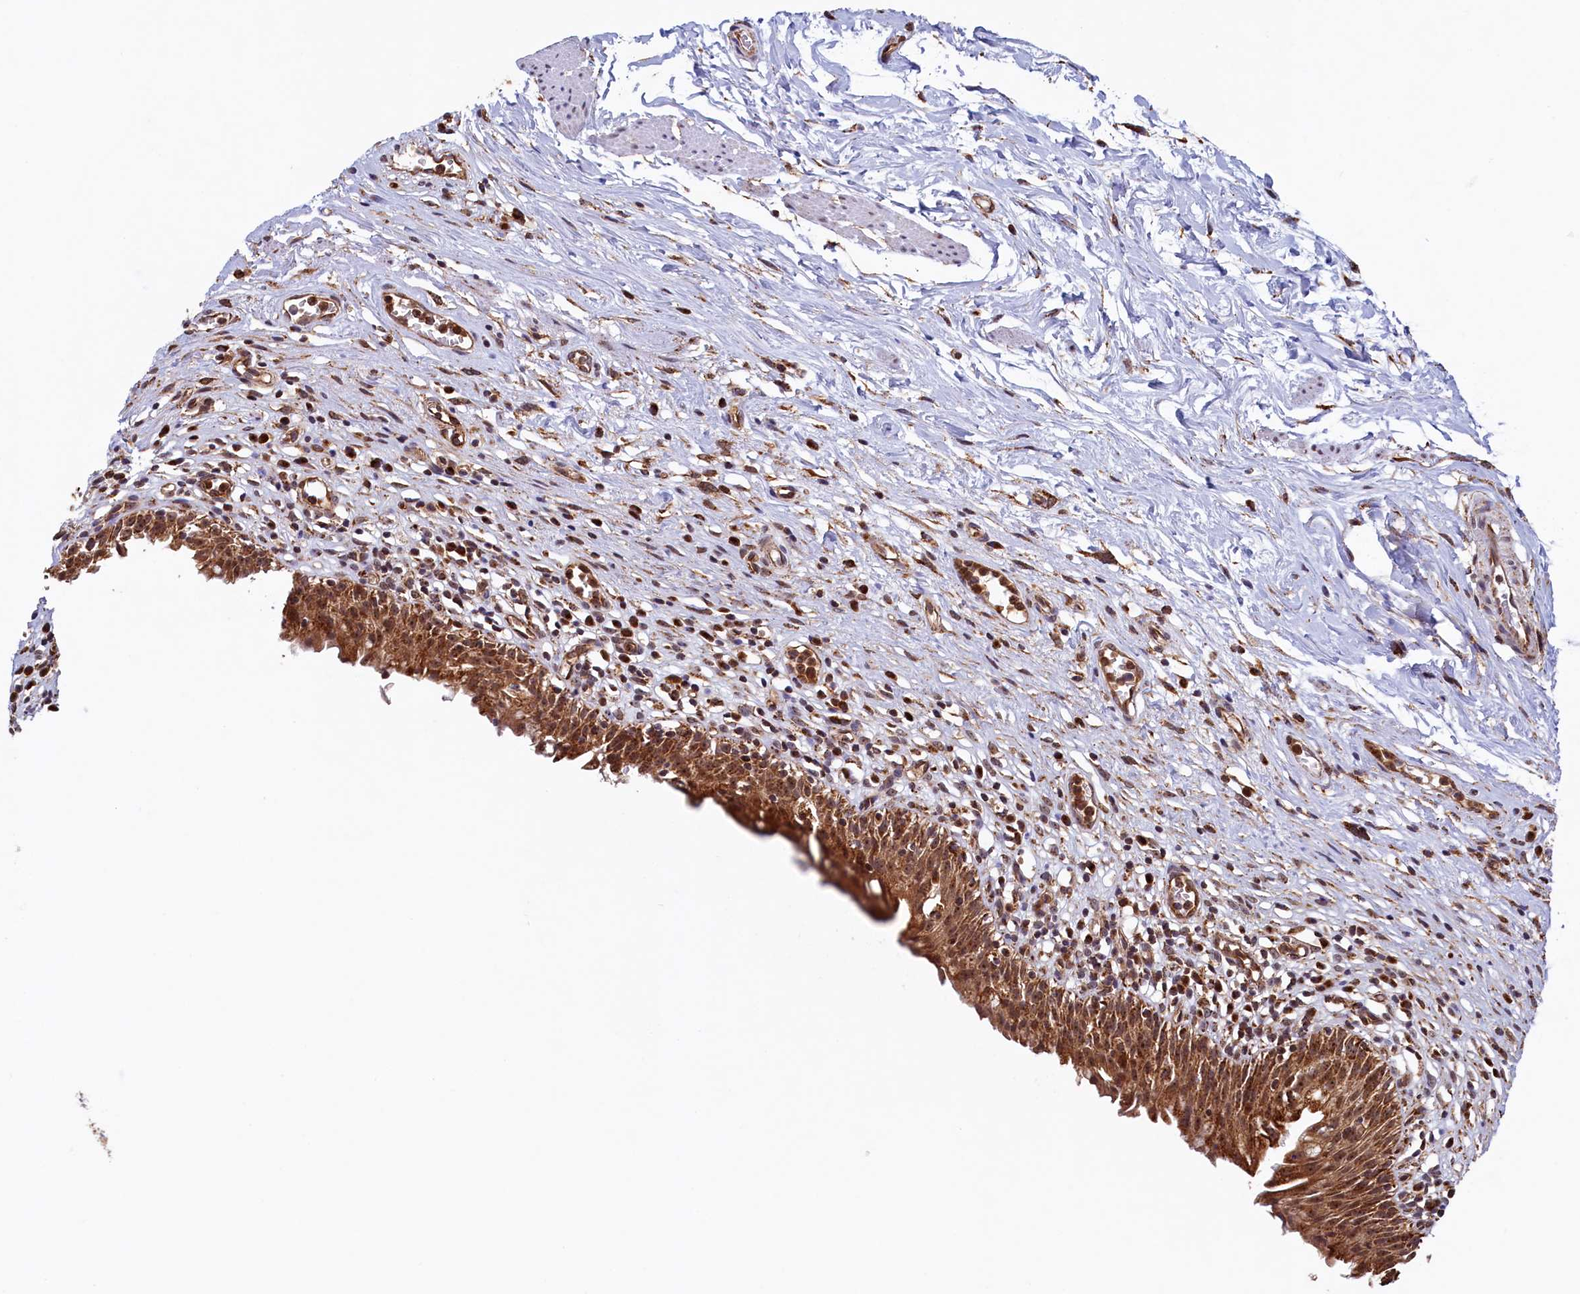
{"staining": {"intensity": "strong", "quantity": ">75%", "location": "cytoplasmic/membranous,nuclear"}, "tissue": "urinary bladder", "cell_type": "Urothelial cells", "image_type": "normal", "snomed": [{"axis": "morphology", "description": "Normal tissue, NOS"}, {"axis": "morphology", "description": "Inflammation, NOS"}, {"axis": "topography", "description": "Urinary bladder"}], "caption": "Immunohistochemistry micrograph of normal urinary bladder stained for a protein (brown), which displays high levels of strong cytoplasmic/membranous,nuclear expression in about >75% of urothelial cells.", "gene": "UBE3B", "patient": {"sex": "male", "age": 63}}